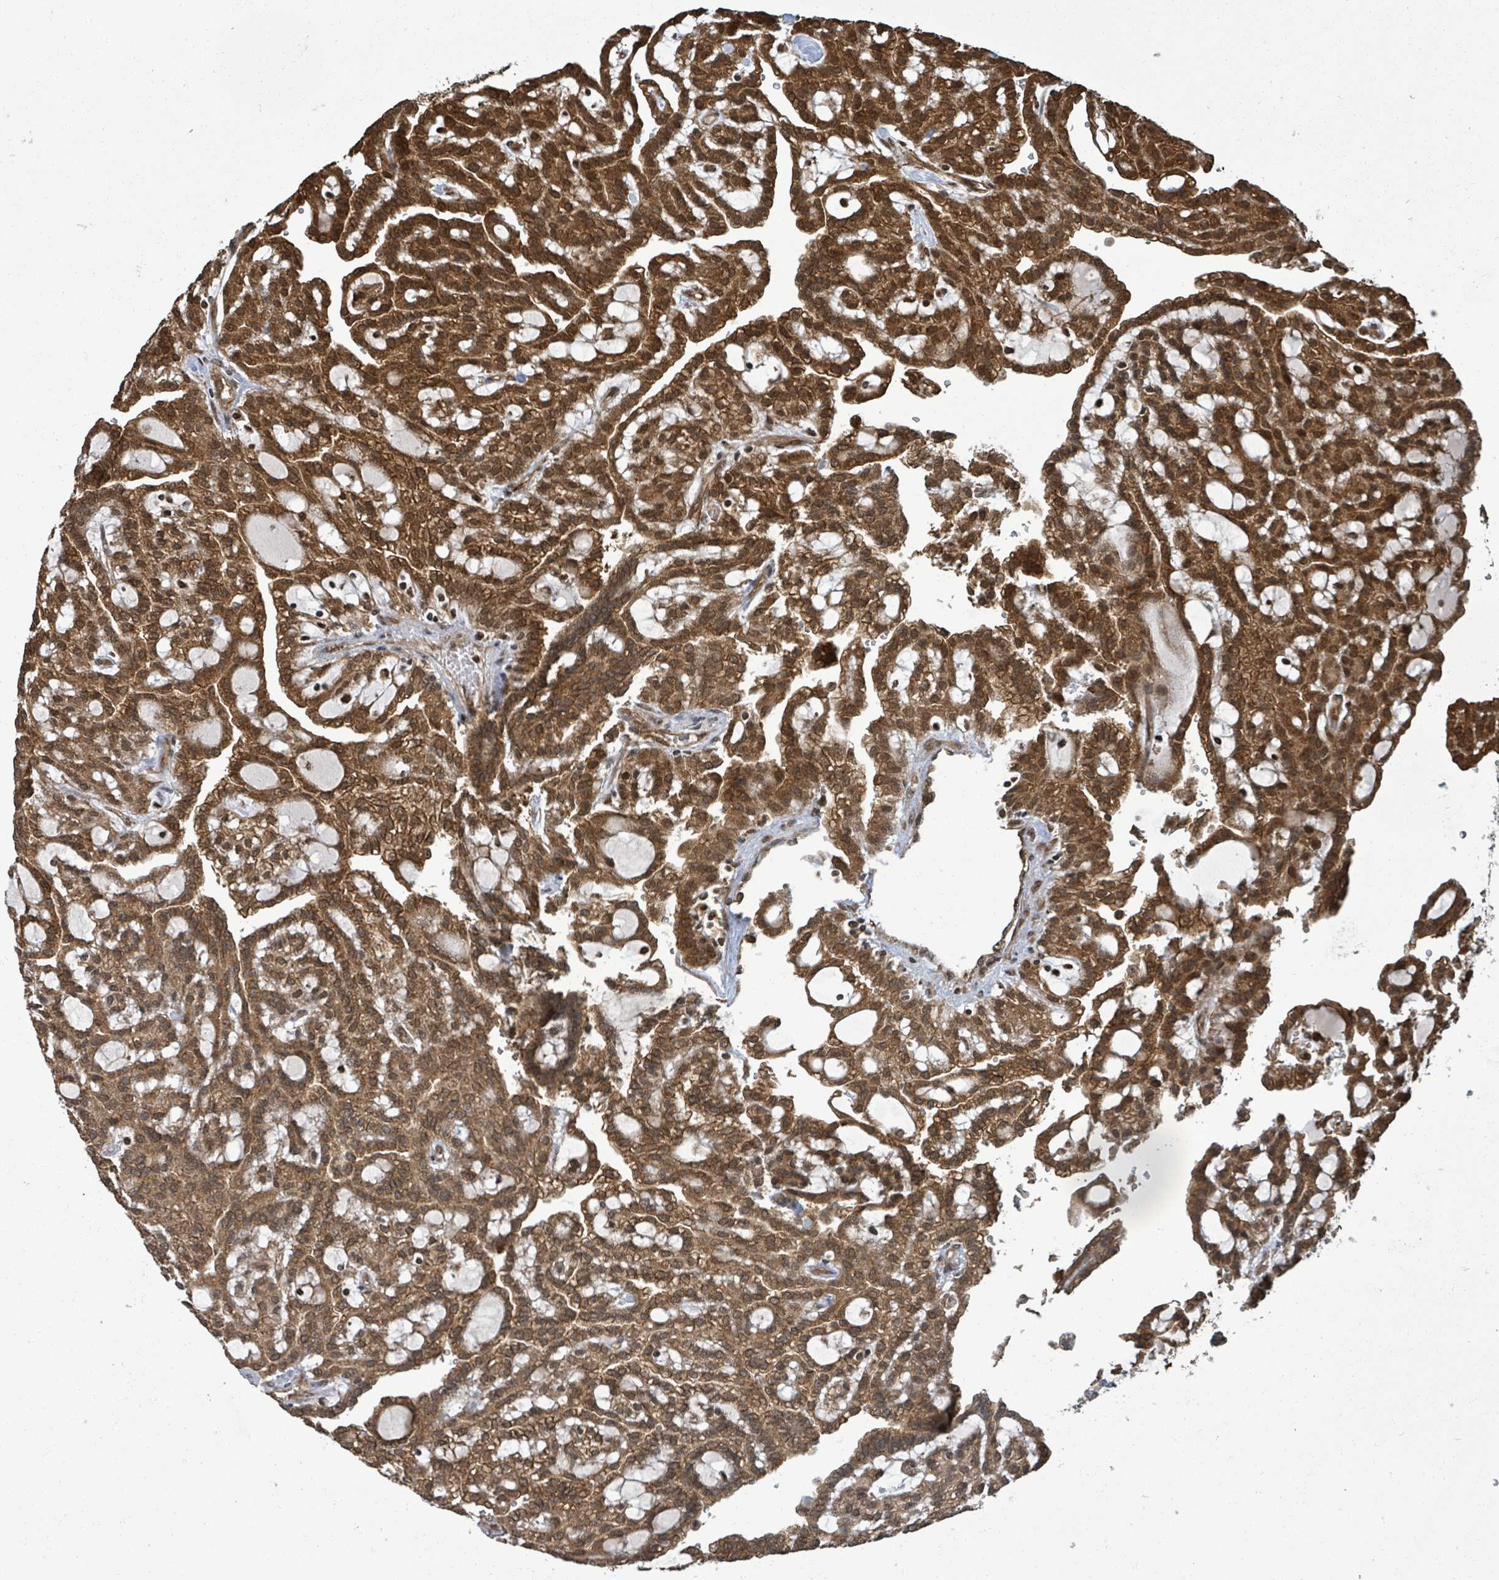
{"staining": {"intensity": "strong", "quantity": ">75%", "location": "cytoplasmic/membranous,nuclear"}, "tissue": "renal cancer", "cell_type": "Tumor cells", "image_type": "cancer", "snomed": [{"axis": "morphology", "description": "Adenocarcinoma, NOS"}, {"axis": "topography", "description": "Kidney"}], "caption": "A histopathology image of renal adenocarcinoma stained for a protein demonstrates strong cytoplasmic/membranous and nuclear brown staining in tumor cells.", "gene": "KLC1", "patient": {"sex": "male", "age": 63}}